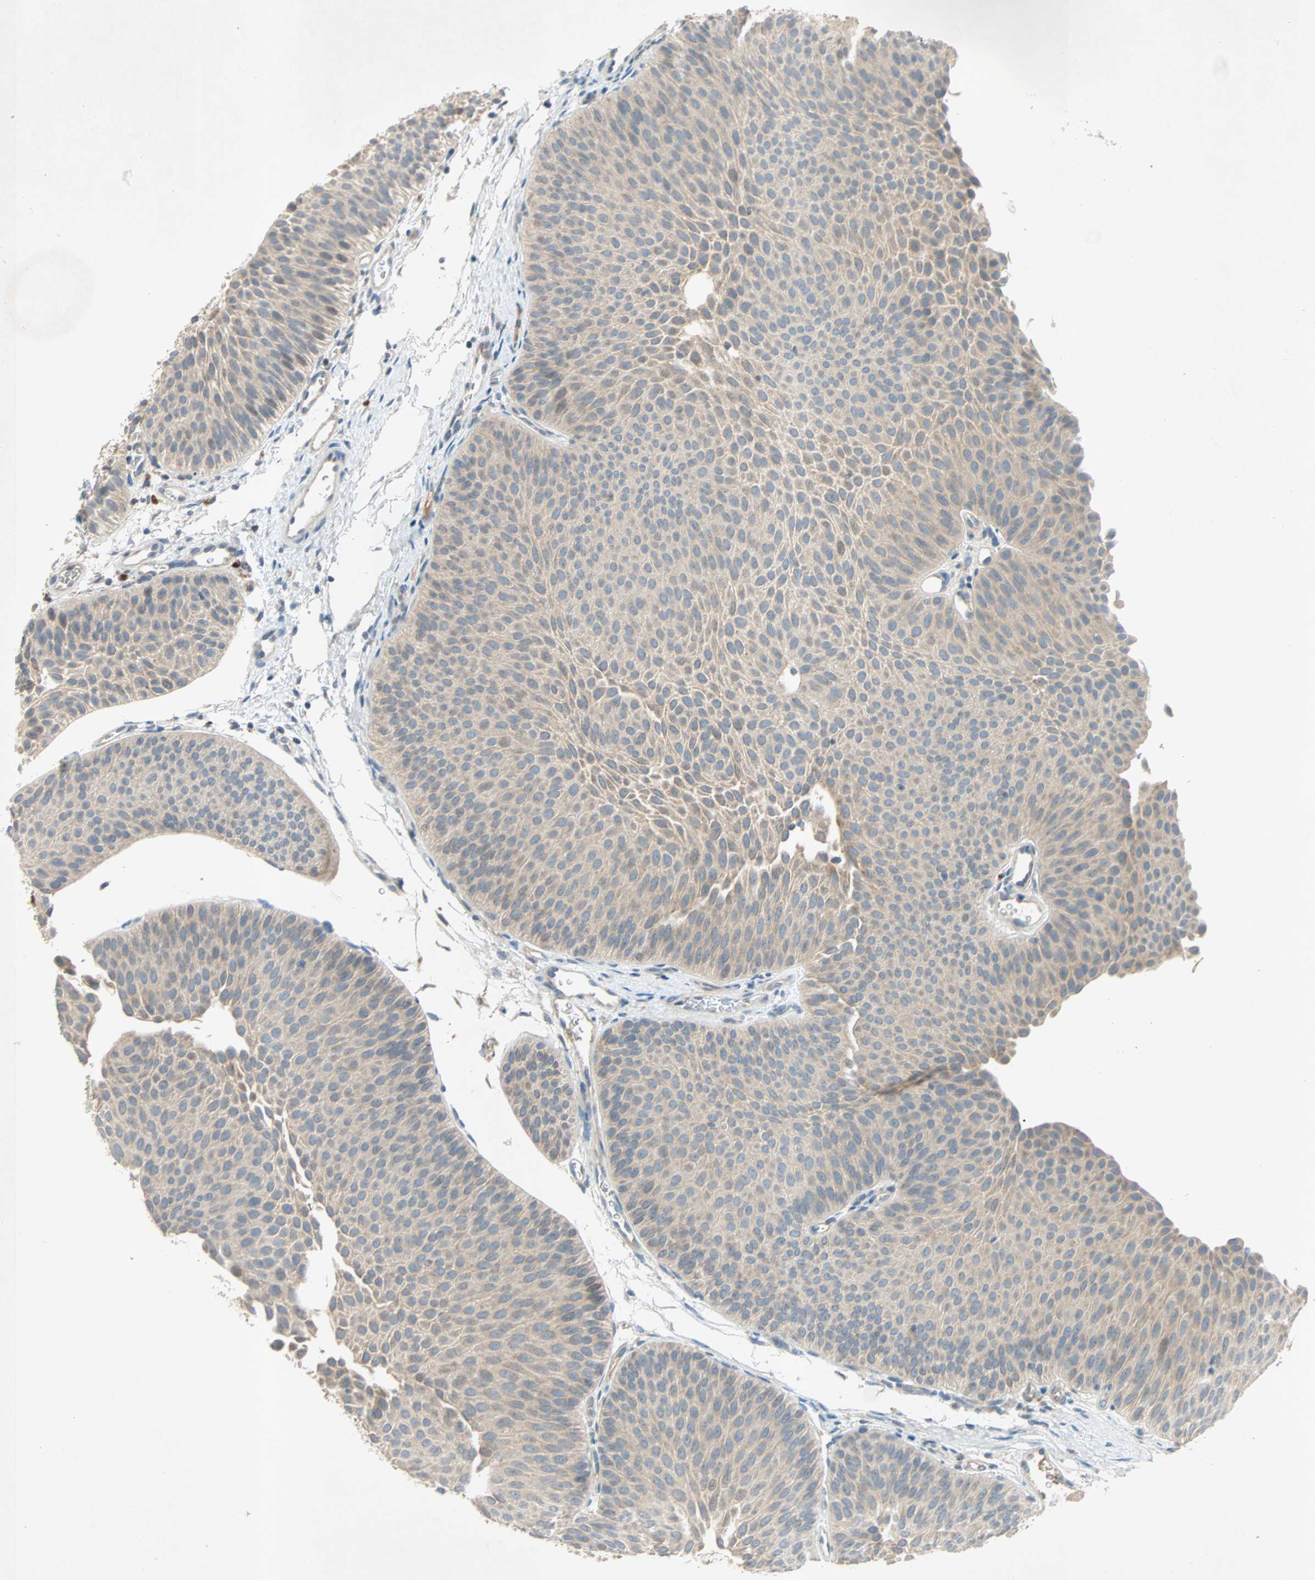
{"staining": {"intensity": "weak", "quantity": ">75%", "location": "cytoplasmic/membranous"}, "tissue": "urothelial cancer", "cell_type": "Tumor cells", "image_type": "cancer", "snomed": [{"axis": "morphology", "description": "Urothelial carcinoma, Low grade"}, {"axis": "topography", "description": "Urinary bladder"}], "caption": "A micrograph of human urothelial carcinoma (low-grade) stained for a protein displays weak cytoplasmic/membranous brown staining in tumor cells.", "gene": "XYLT1", "patient": {"sex": "female", "age": 60}}